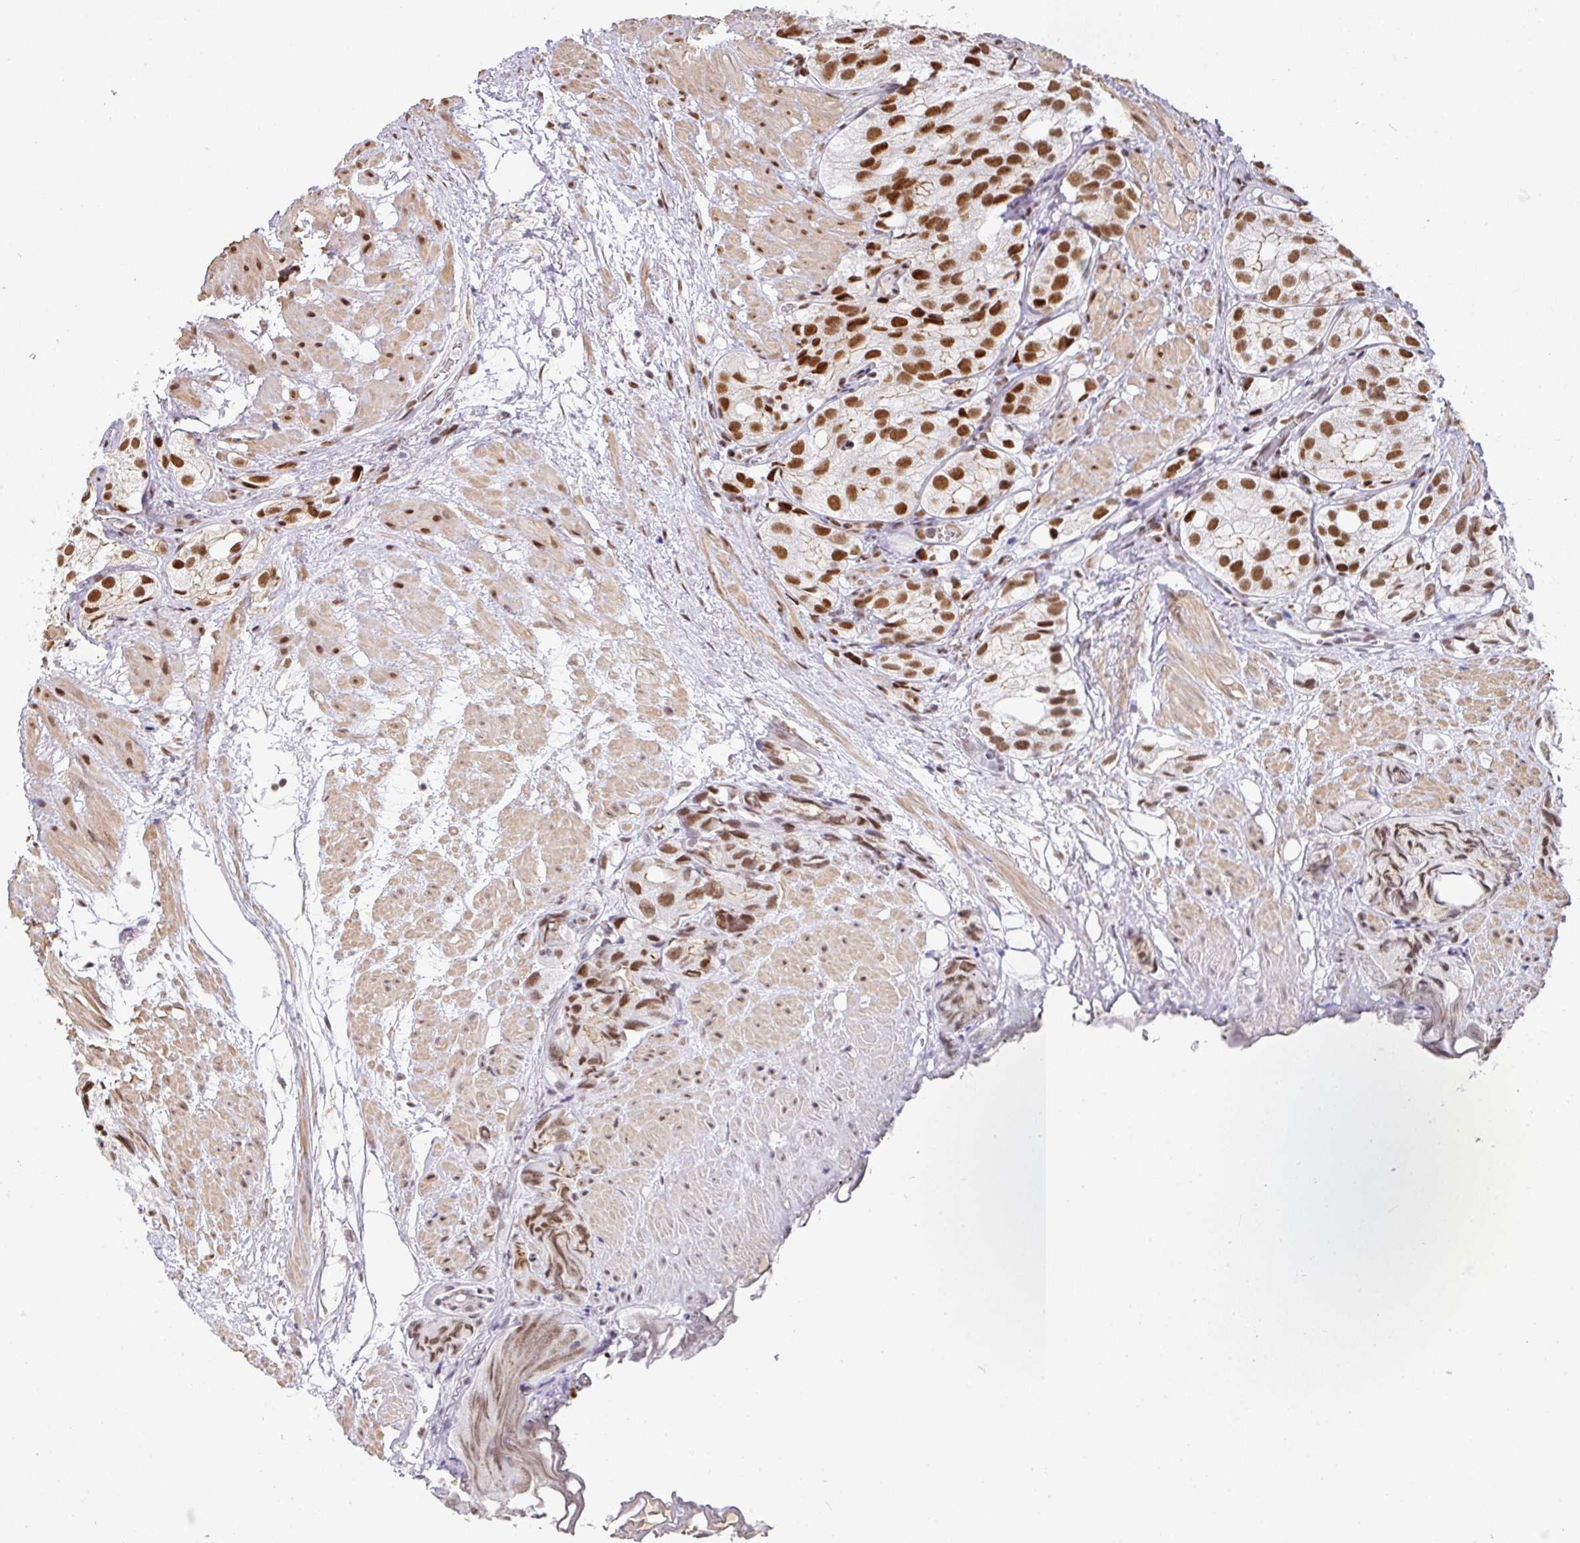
{"staining": {"intensity": "strong", "quantity": ">75%", "location": "nuclear"}, "tissue": "prostate cancer", "cell_type": "Tumor cells", "image_type": "cancer", "snomed": [{"axis": "morphology", "description": "Adenocarcinoma, High grade"}, {"axis": "topography", "description": "Prostate"}], "caption": "Immunohistochemical staining of prostate high-grade adenocarcinoma reveals strong nuclear protein positivity in about >75% of tumor cells. (DAB (3,3'-diaminobenzidine) IHC, brown staining for protein, blue staining for nuclei).", "gene": "NCOA5", "patient": {"sex": "male", "age": 82}}